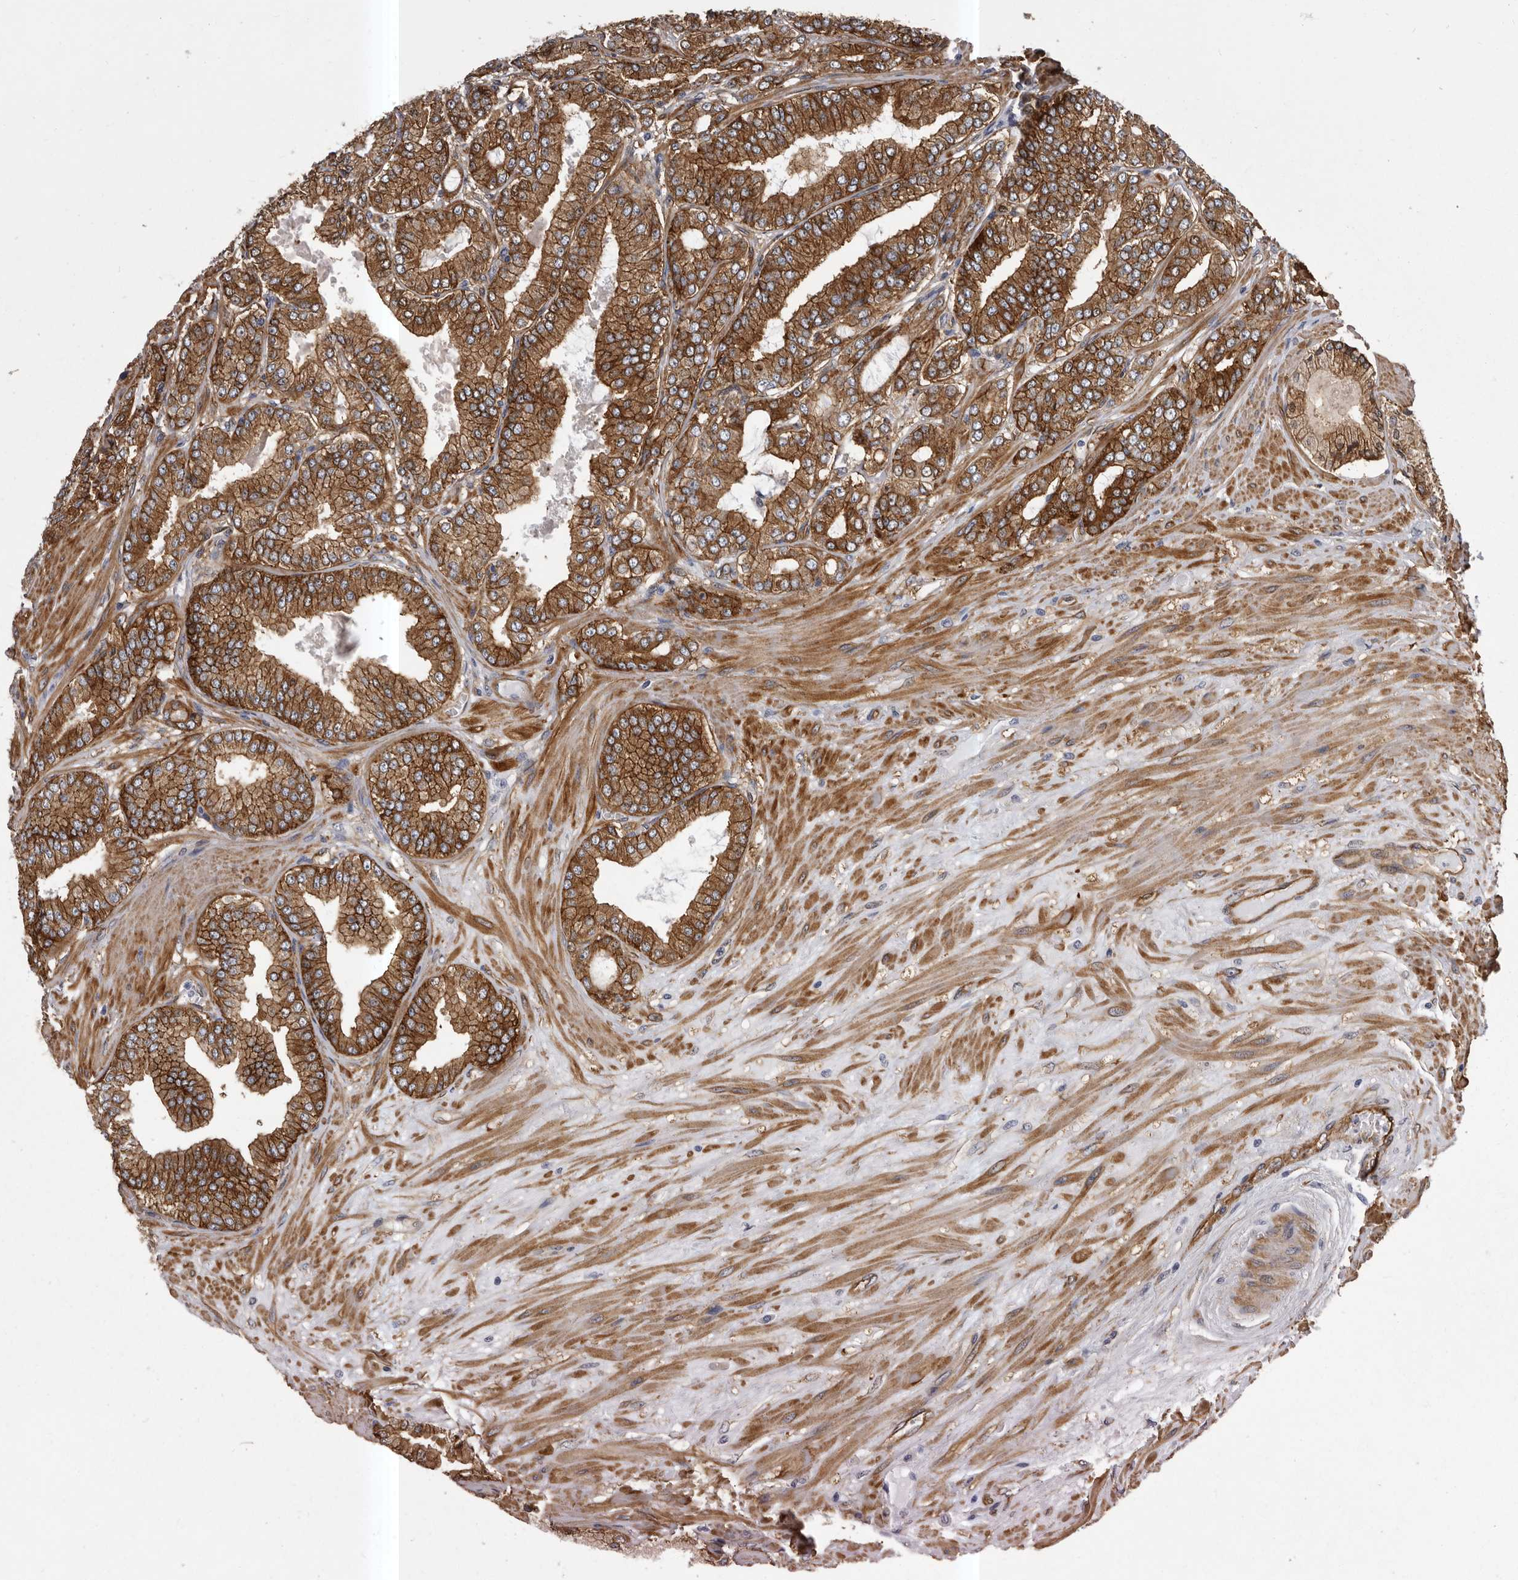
{"staining": {"intensity": "moderate", "quantity": ">75%", "location": "cytoplasmic/membranous"}, "tissue": "prostate cancer", "cell_type": "Tumor cells", "image_type": "cancer", "snomed": [{"axis": "morphology", "description": "Adenocarcinoma, Low grade"}, {"axis": "topography", "description": "Prostate"}], "caption": "The micrograph shows immunohistochemical staining of adenocarcinoma (low-grade) (prostate). There is moderate cytoplasmic/membranous expression is seen in about >75% of tumor cells.", "gene": "ENAH", "patient": {"sex": "male", "age": 63}}